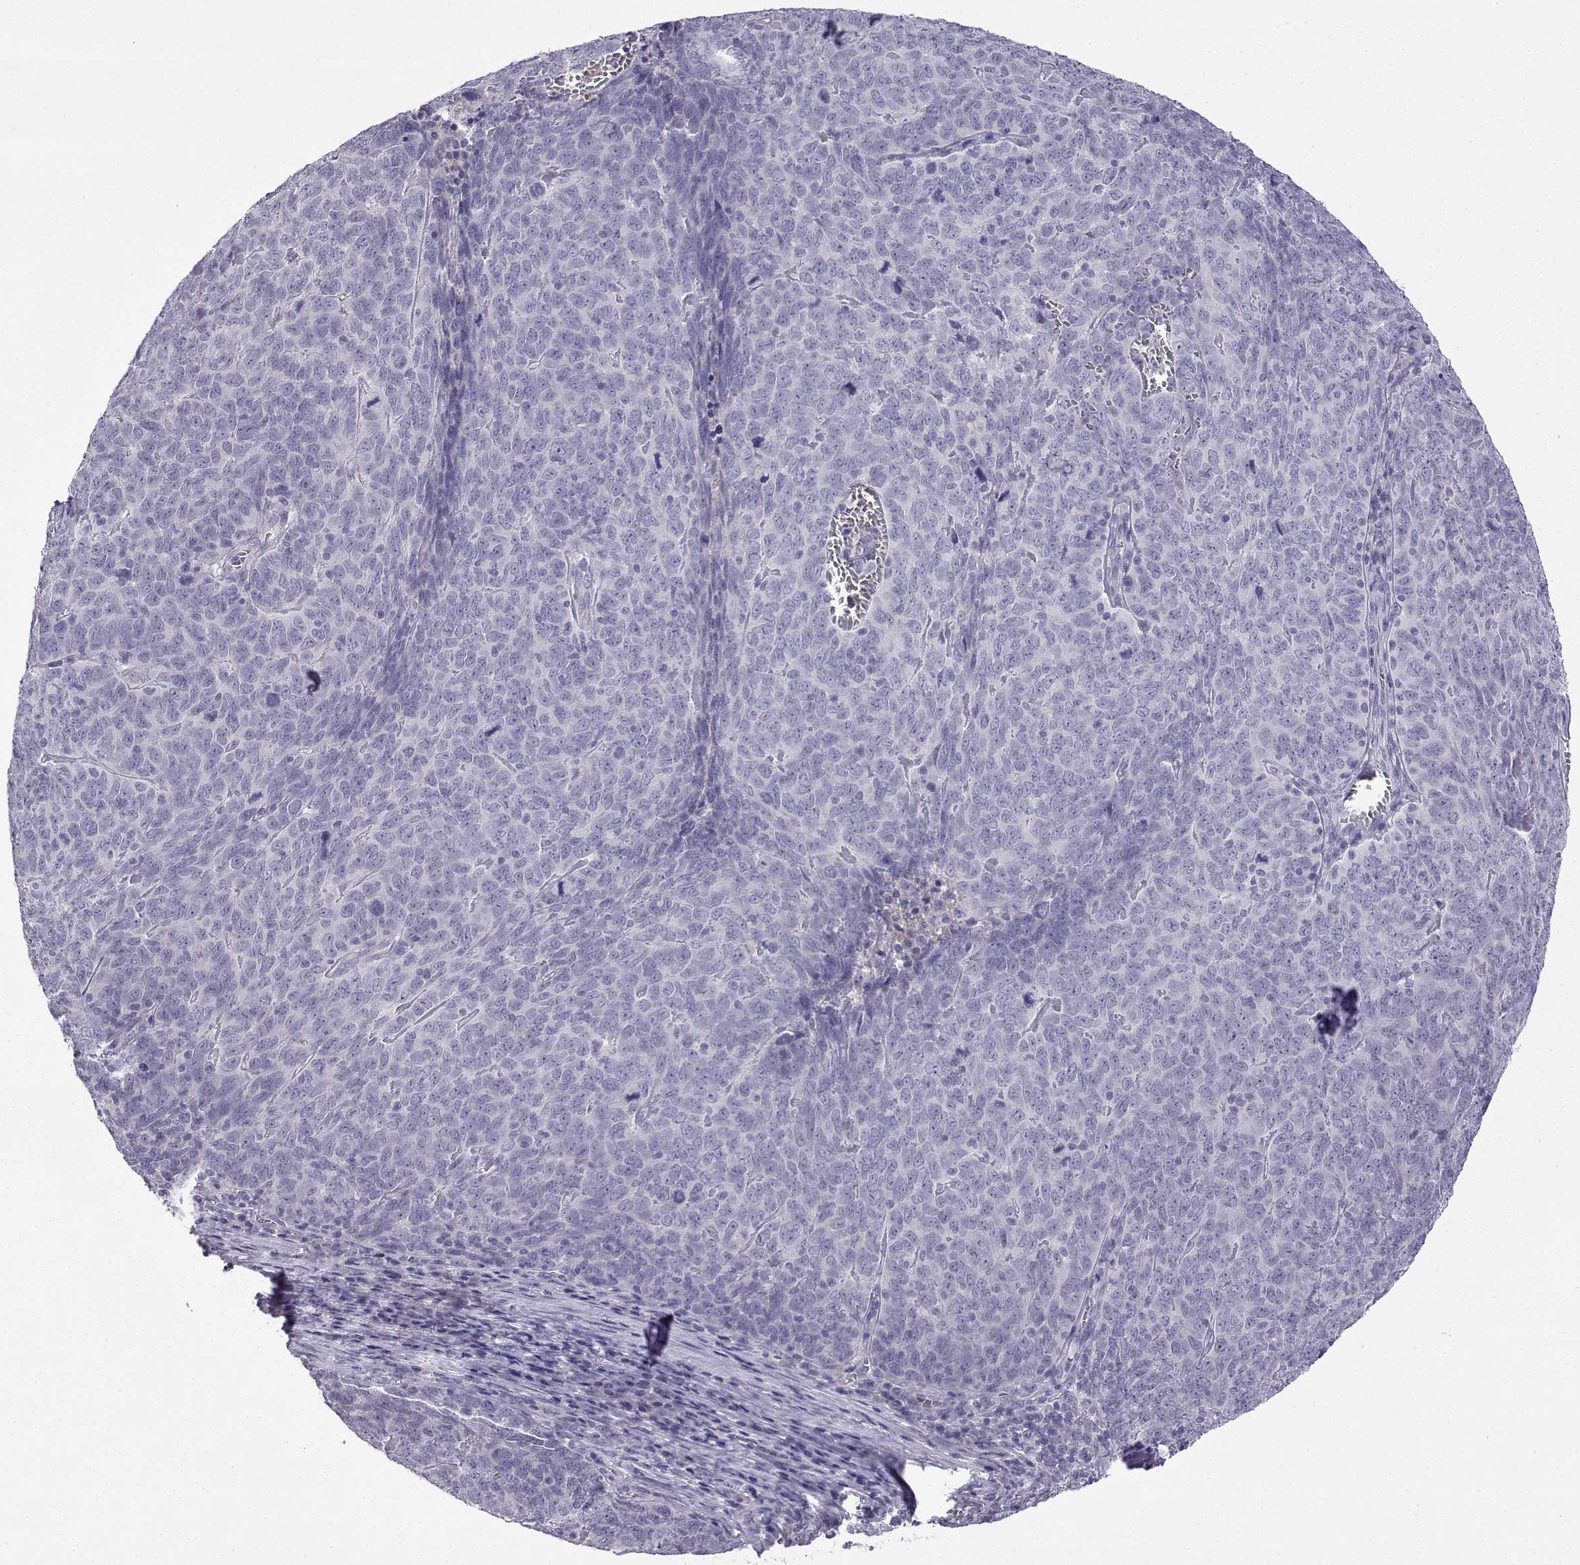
{"staining": {"intensity": "negative", "quantity": "none", "location": "none"}, "tissue": "skin cancer", "cell_type": "Tumor cells", "image_type": "cancer", "snomed": [{"axis": "morphology", "description": "Squamous cell carcinoma, NOS"}, {"axis": "topography", "description": "Skin"}, {"axis": "topography", "description": "Anal"}], "caption": "Immunohistochemistry of human skin cancer (squamous cell carcinoma) exhibits no staining in tumor cells.", "gene": "SPACA7", "patient": {"sex": "female", "age": 51}}